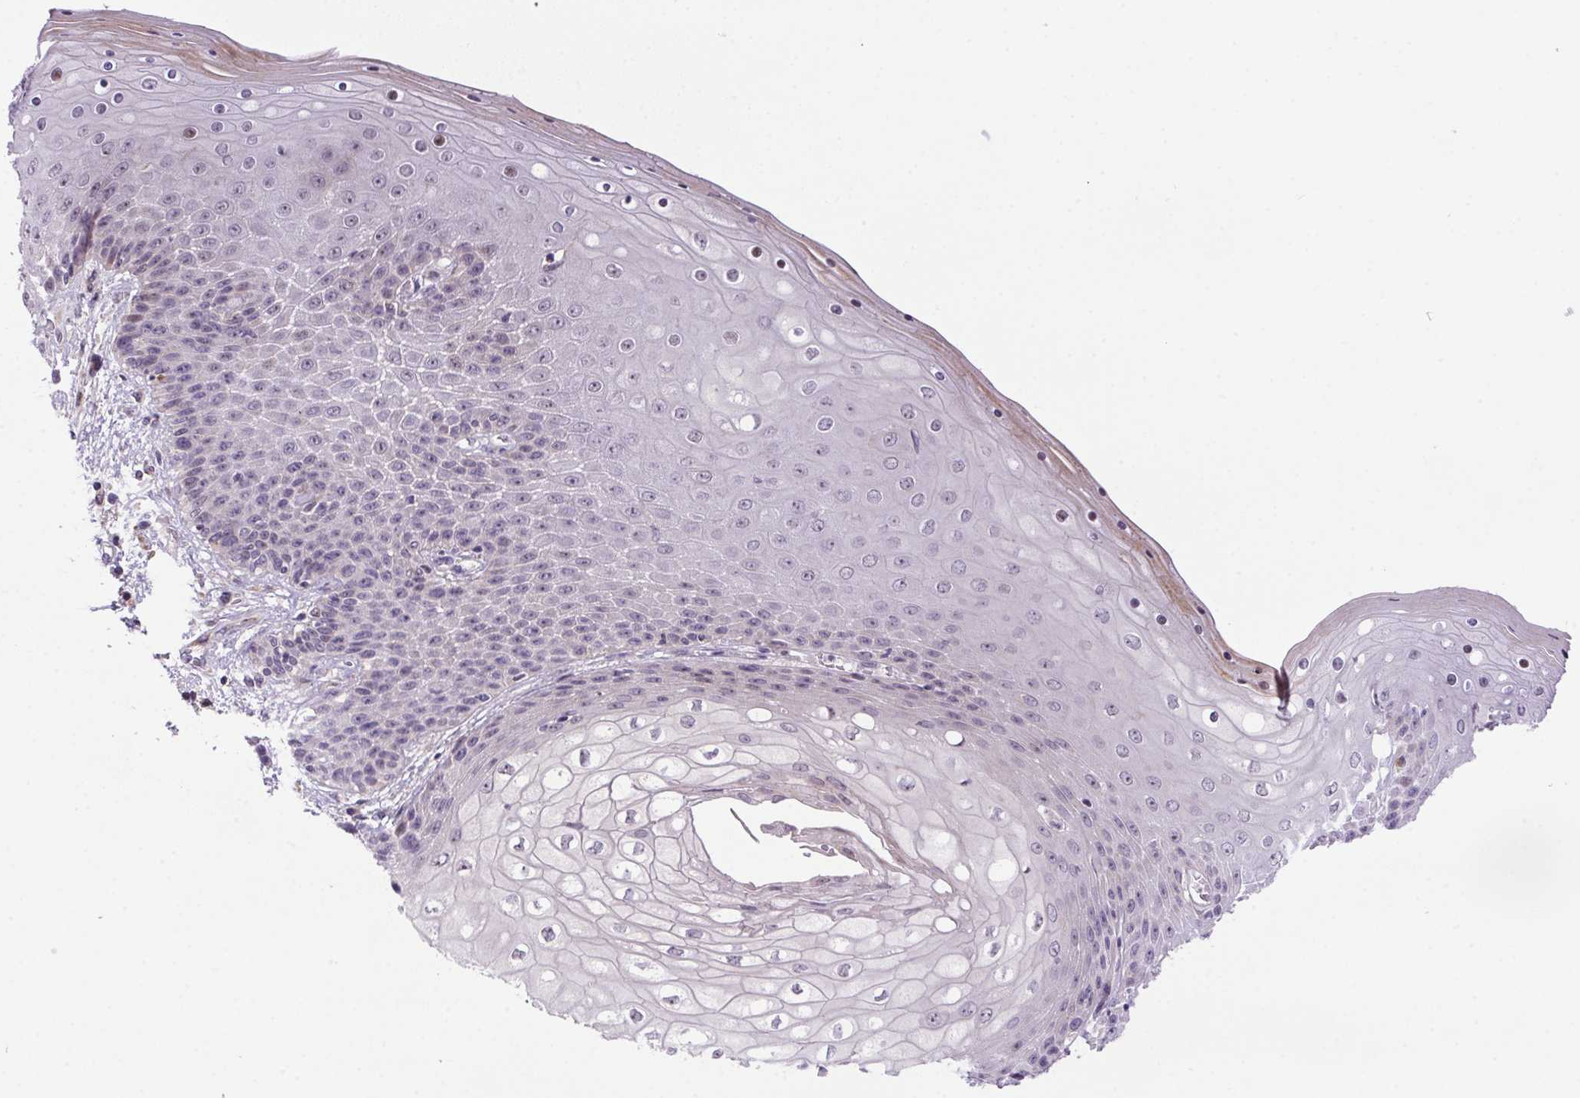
{"staining": {"intensity": "weak", "quantity": "<25%", "location": "cytoplasmic/membranous,nuclear"}, "tissue": "skin", "cell_type": "Epidermal cells", "image_type": "normal", "snomed": [{"axis": "morphology", "description": "Normal tissue, NOS"}, {"axis": "topography", "description": "Anal"}], "caption": "A micrograph of skin stained for a protein demonstrates no brown staining in epidermal cells.", "gene": "LRRTM1", "patient": {"sex": "female", "age": 46}}